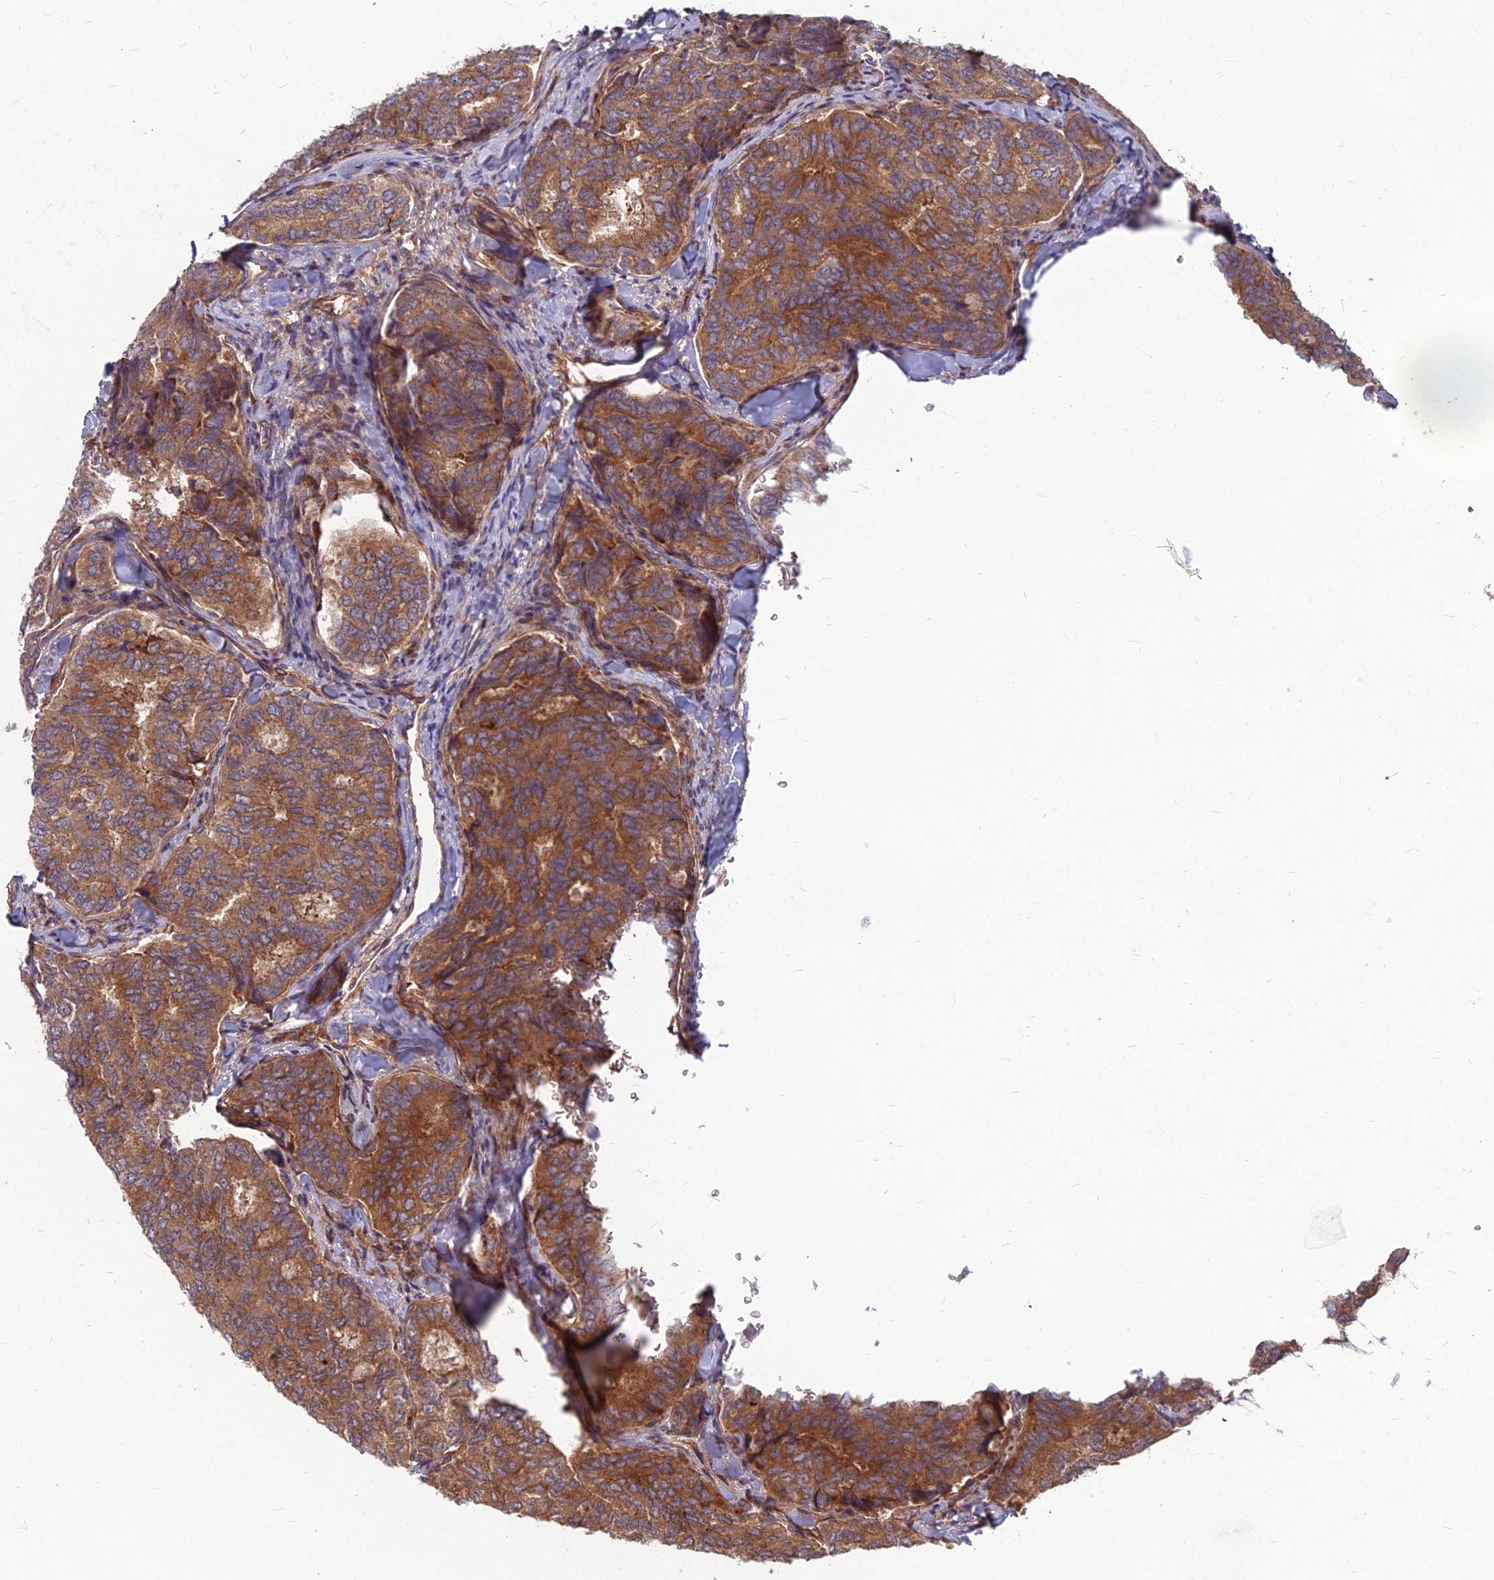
{"staining": {"intensity": "strong", "quantity": ">75%", "location": "cytoplasmic/membranous"}, "tissue": "thyroid cancer", "cell_type": "Tumor cells", "image_type": "cancer", "snomed": [{"axis": "morphology", "description": "Papillary adenocarcinoma, NOS"}, {"axis": "topography", "description": "Thyroid gland"}], "caption": "IHC photomicrograph of human thyroid papillary adenocarcinoma stained for a protein (brown), which reveals high levels of strong cytoplasmic/membranous staining in approximately >75% of tumor cells.", "gene": "MFSD8", "patient": {"sex": "female", "age": 35}}